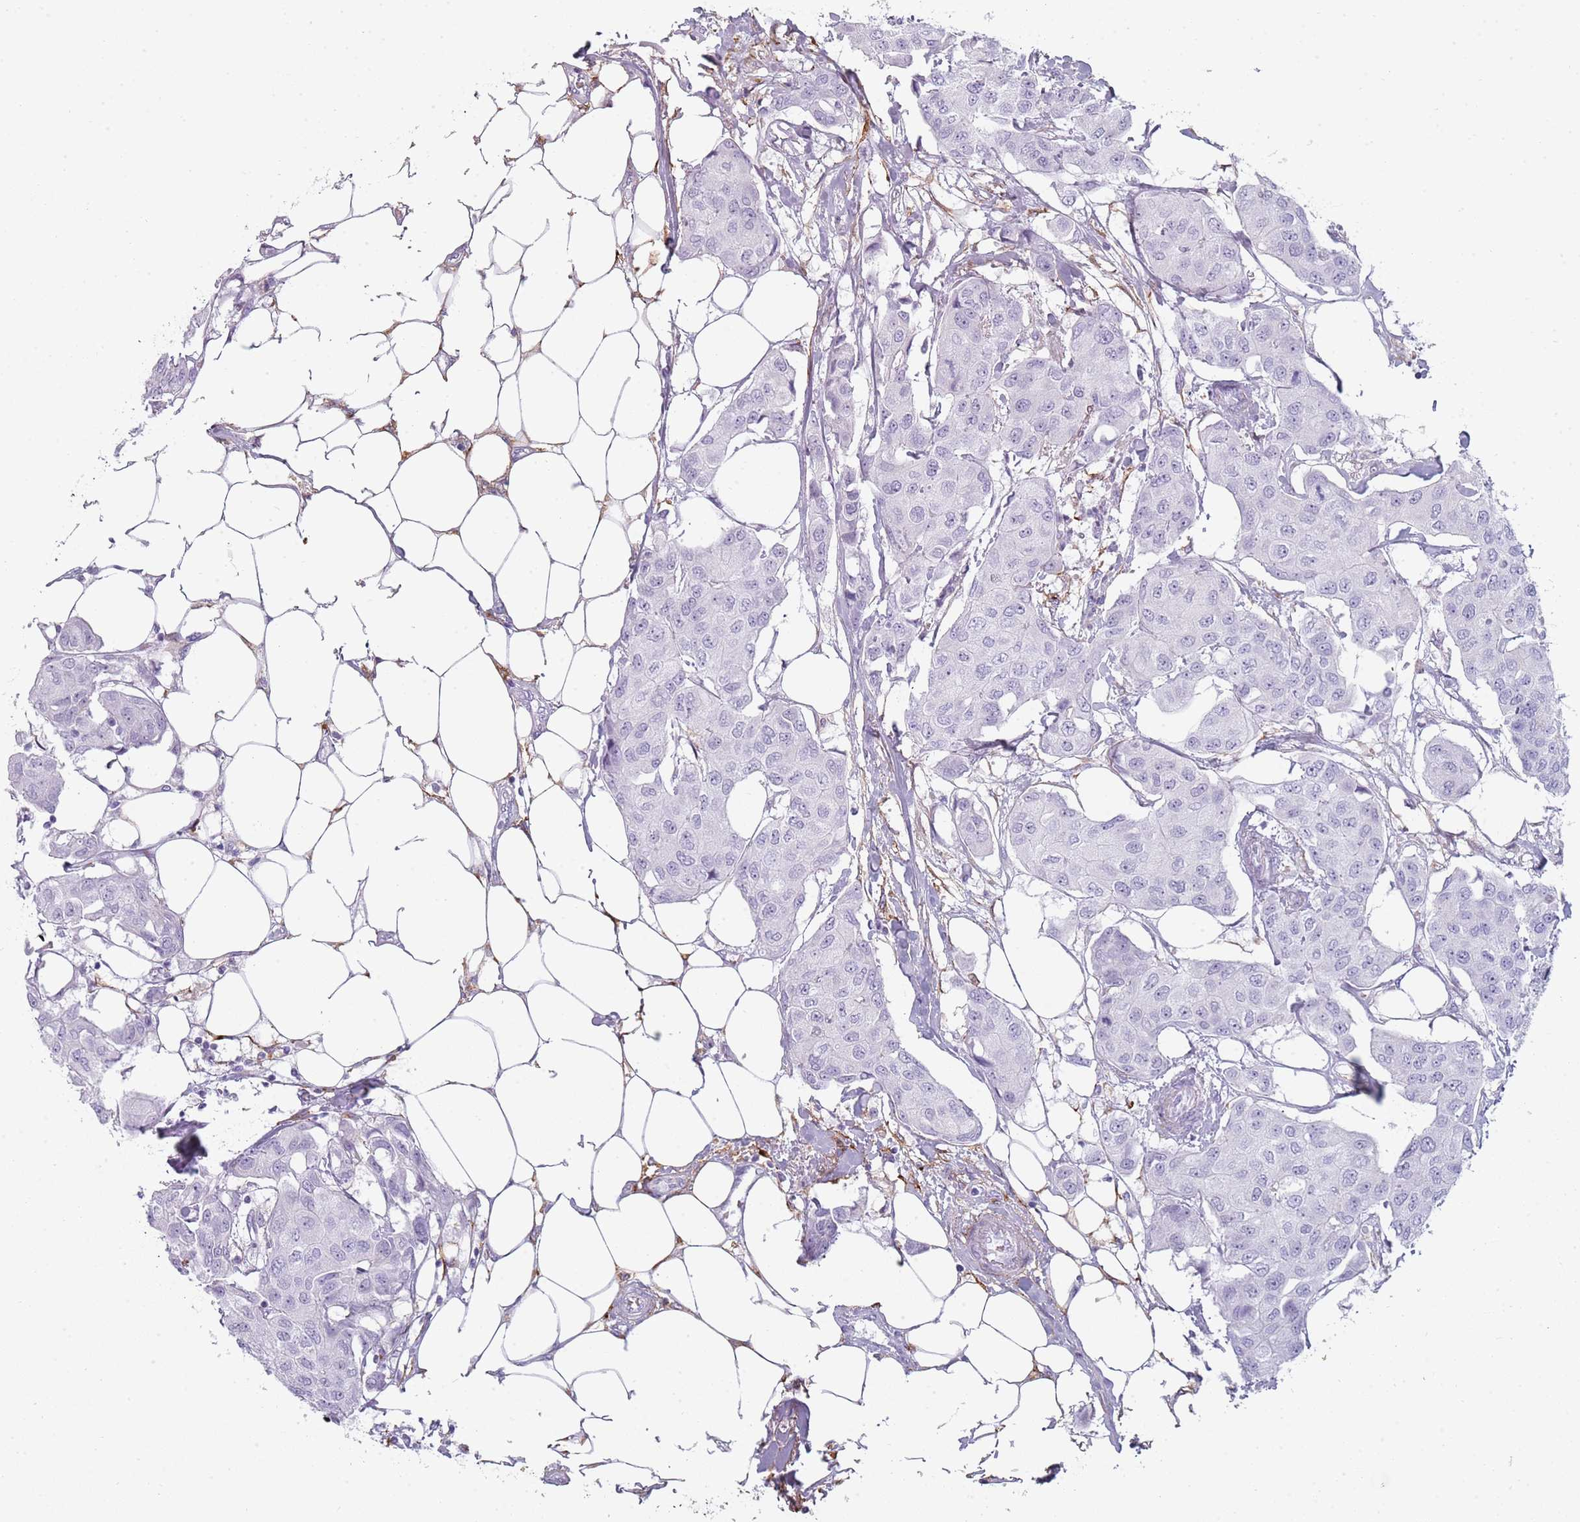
{"staining": {"intensity": "negative", "quantity": "none", "location": "none"}, "tissue": "breast cancer", "cell_type": "Tumor cells", "image_type": "cancer", "snomed": [{"axis": "morphology", "description": "Duct carcinoma"}, {"axis": "topography", "description": "Breast"}, {"axis": "topography", "description": "Lymph node"}], "caption": "This histopathology image is of breast cancer (infiltrating ductal carcinoma) stained with immunohistochemistry (IHC) to label a protein in brown with the nuclei are counter-stained blue. There is no expression in tumor cells.", "gene": "COLEC12", "patient": {"sex": "female", "age": 80}}